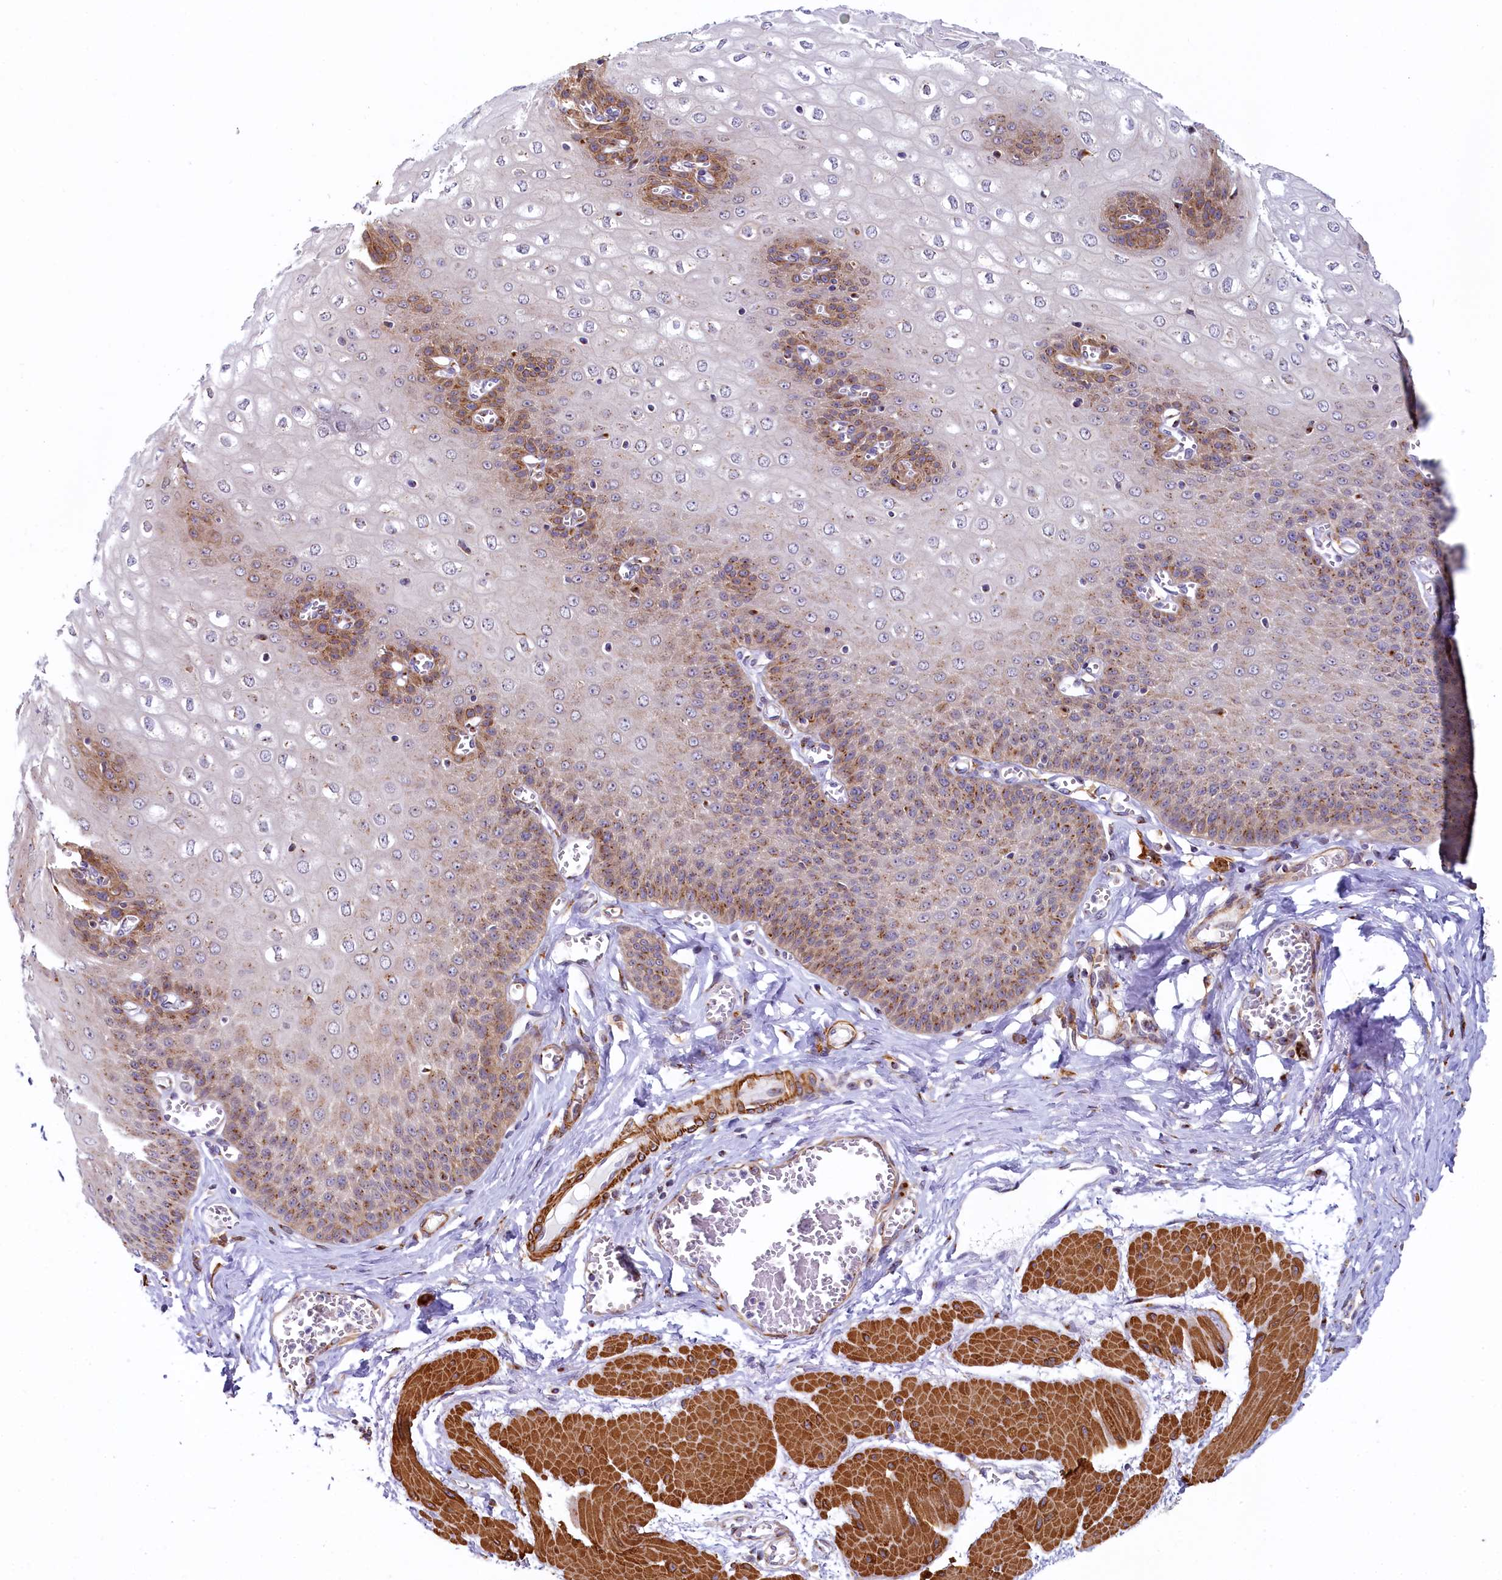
{"staining": {"intensity": "moderate", "quantity": "25%-75%", "location": "cytoplasmic/membranous"}, "tissue": "esophagus", "cell_type": "Squamous epithelial cells", "image_type": "normal", "snomed": [{"axis": "morphology", "description": "Normal tissue, NOS"}, {"axis": "topography", "description": "Esophagus"}], "caption": "High-power microscopy captured an IHC micrograph of normal esophagus, revealing moderate cytoplasmic/membranous positivity in about 25%-75% of squamous epithelial cells.", "gene": "BET1L", "patient": {"sex": "male", "age": 60}}